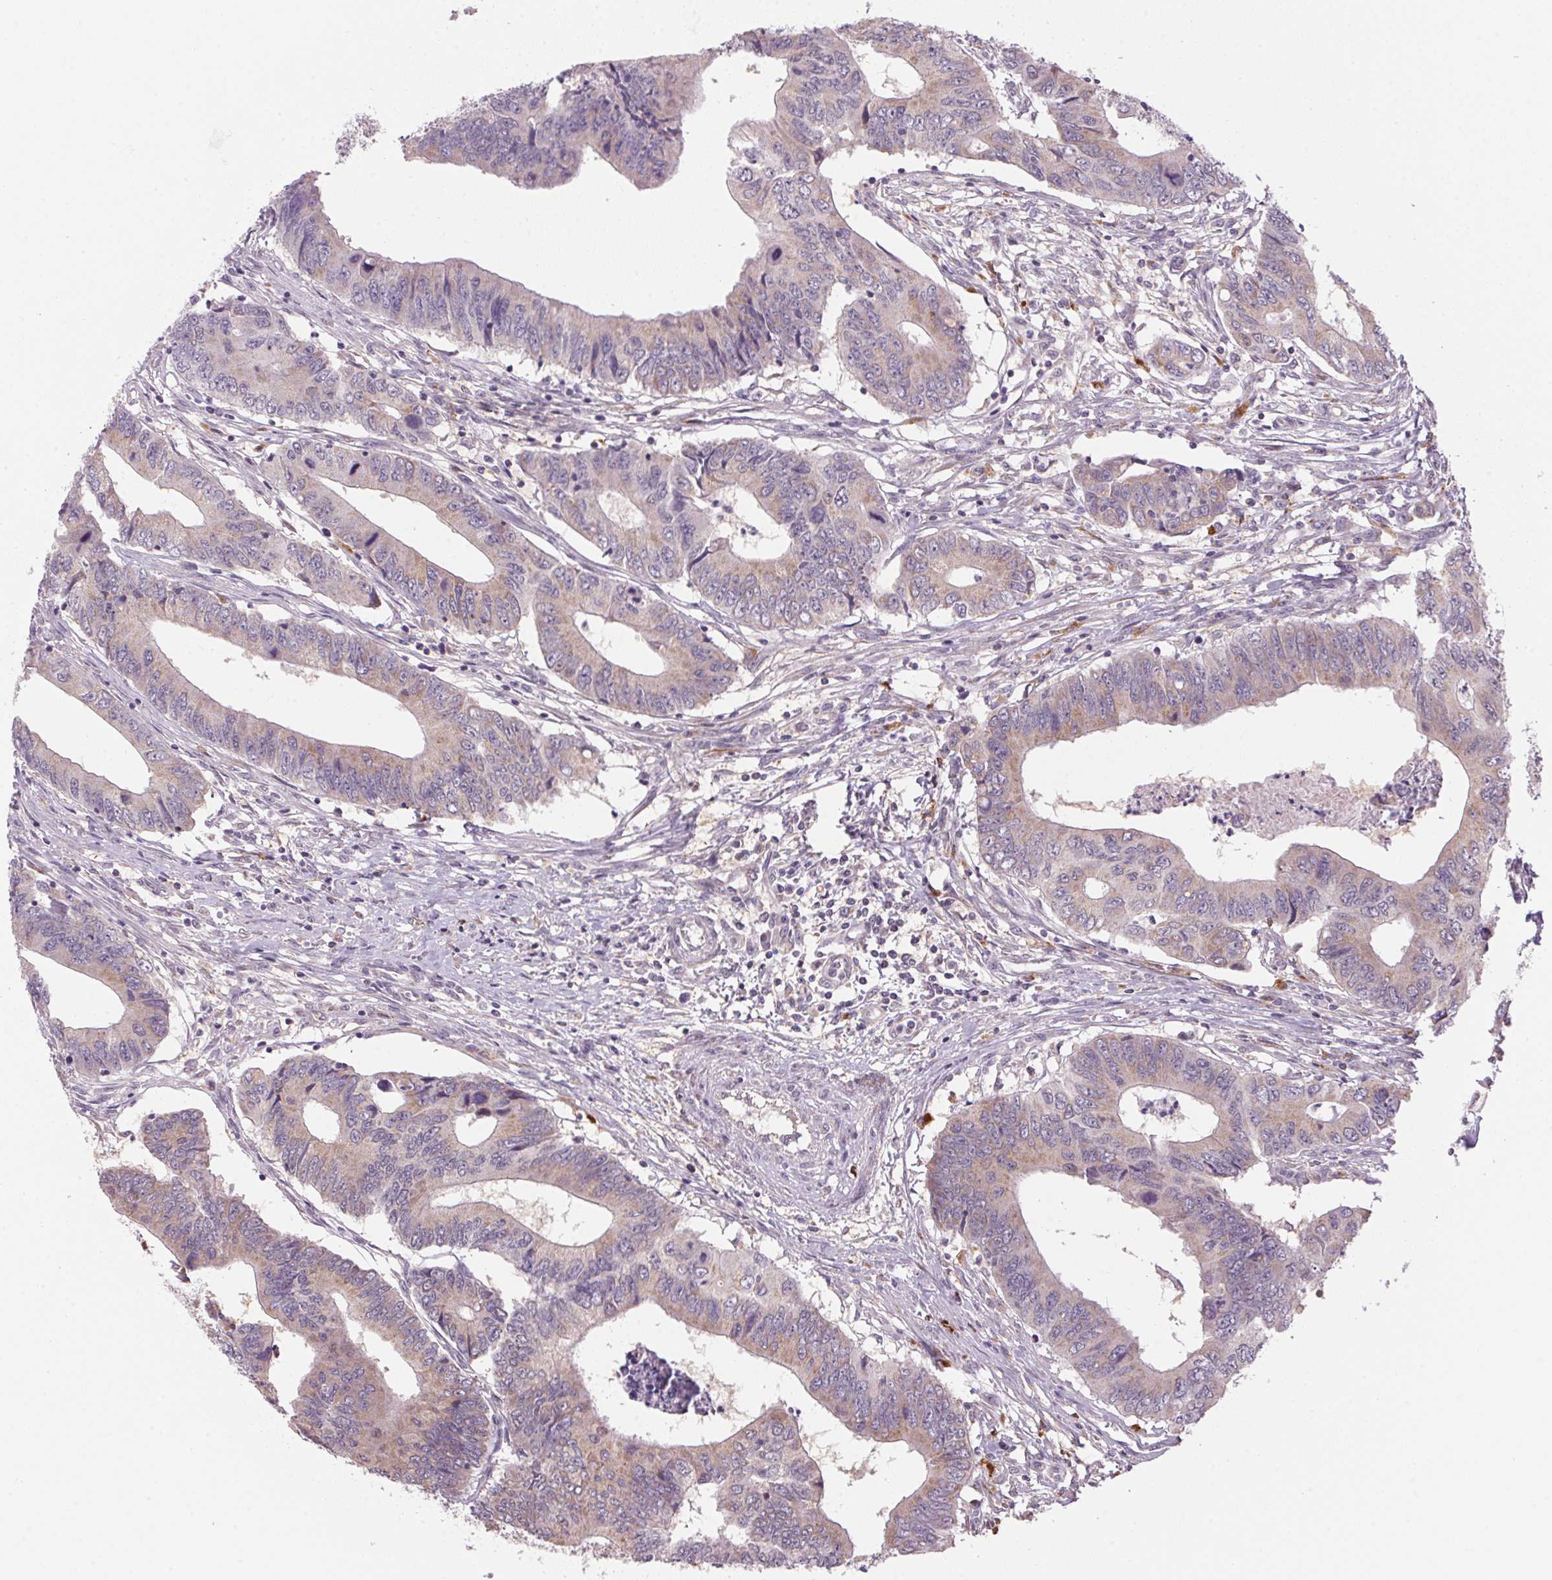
{"staining": {"intensity": "weak", "quantity": "<25%", "location": "cytoplasmic/membranous"}, "tissue": "colorectal cancer", "cell_type": "Tumor cells", "image_type": "cancer", "snomed": [{"axis": "morphology", "description": "Adenocarcinoma, NOS"}, {"axis": "topography", "description": "Colon"}], "caption": "This is an IHC photomicrograph of colorectal cancer. There is no positivity in tumor cells.", "gene": "ADH5", "patient": {"sex": "male", "age": 53}}